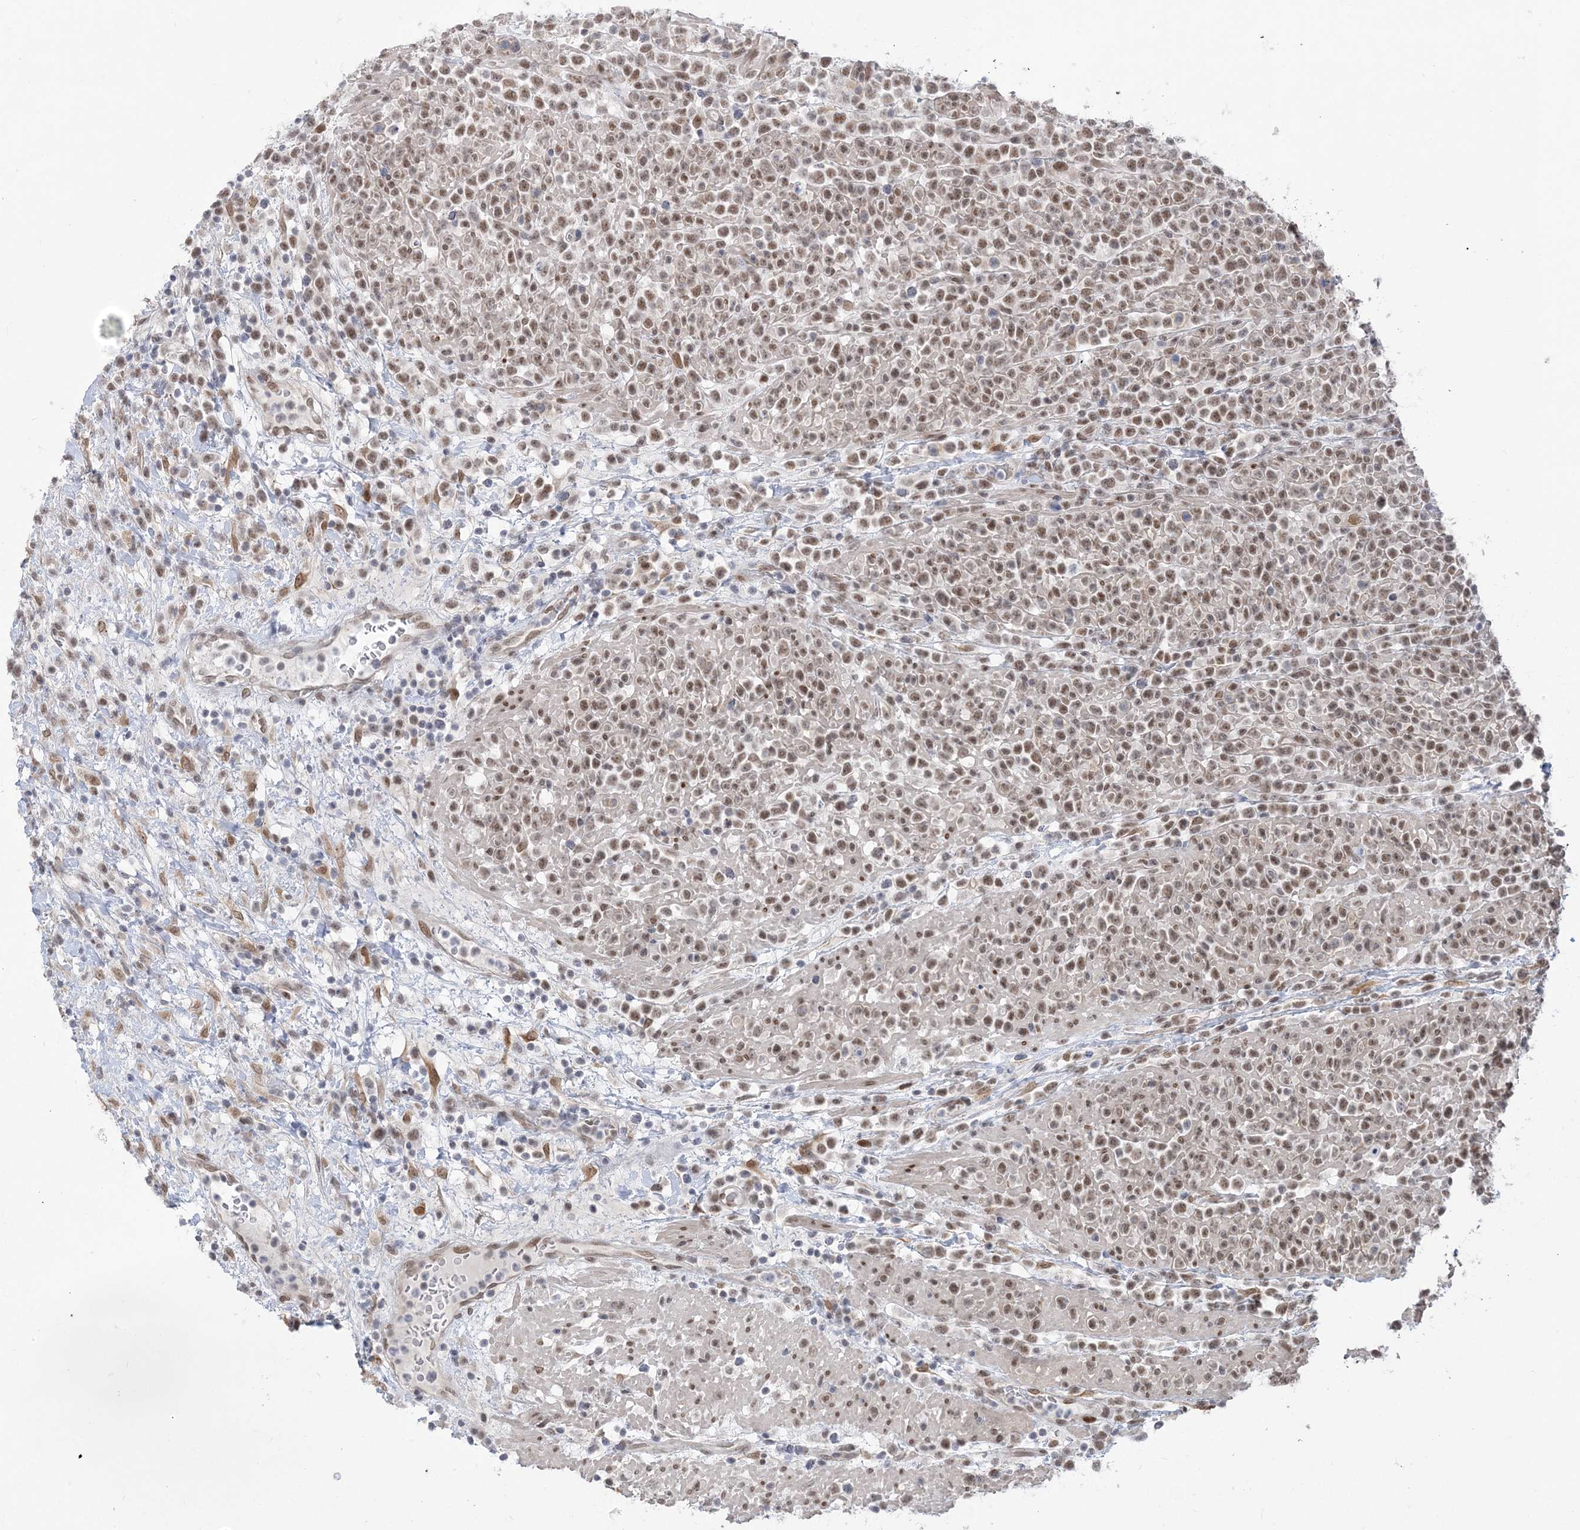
{"staining": {"intensity": "moderate", "quantity": ">75%", "location": "nuclear"}, "tissue": "lymphoma", "cell_type": "Tumor cells", "image_type": "cancer", "snomed": [{"axis": "morphology", "description": "Malignant lymphoma, non-Hodgkin's type, High grade"}, {"axis": "topography", "description": "Colon"}], "caption": "IHC (DAB) staining of malignant lymphoma, non-Hodgkin's type (high-grade) demonstrates moderate nuclear protein positivity in about >75% of tumor cells.", "gene": "WAC", "patient": {"sex": "female", "age": 53}}